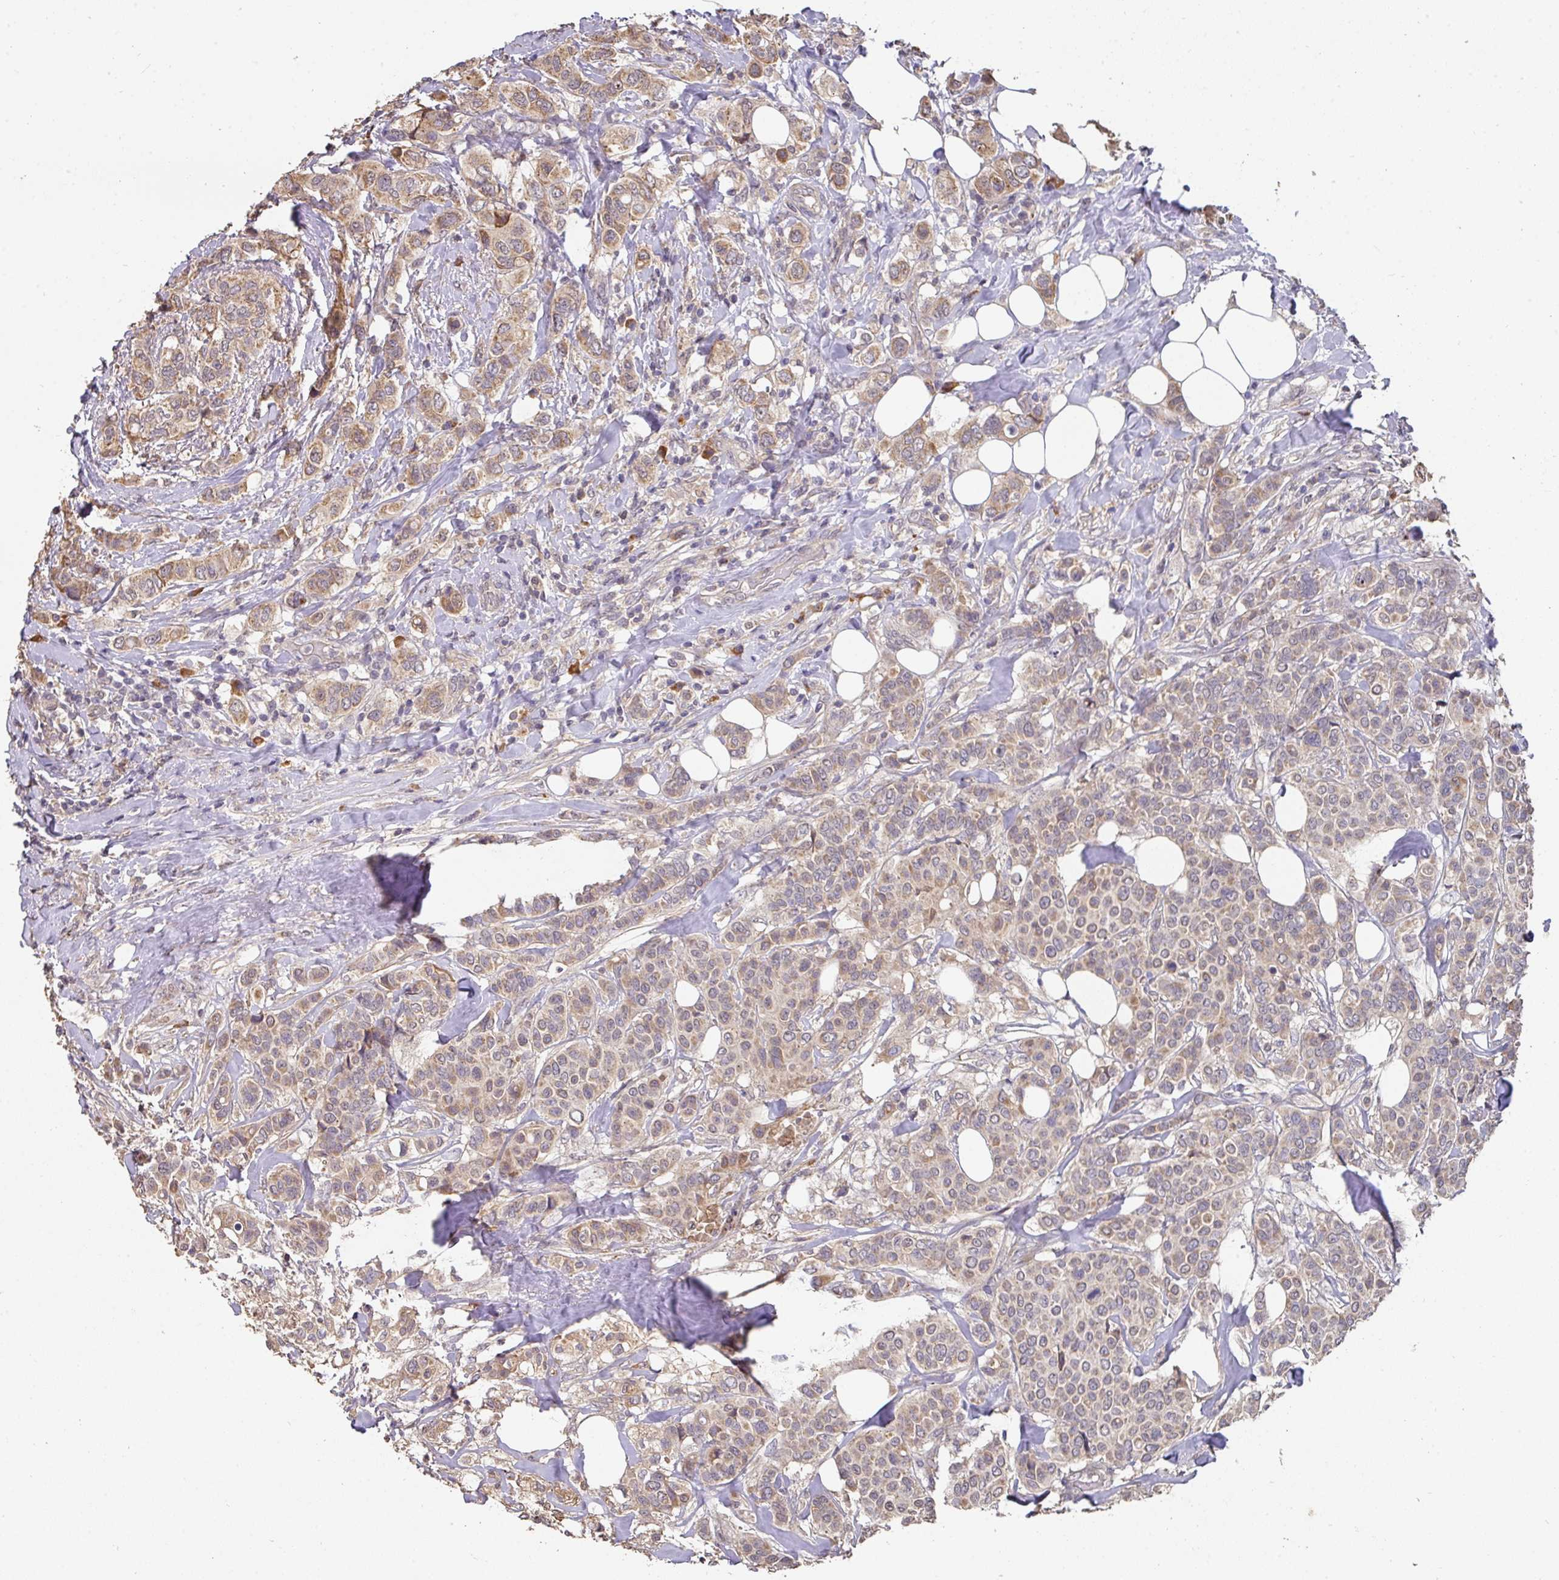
{"staining": {"intensity": "moderate", "quantity": ">75%", "location": "cytoplasmic/membranous"}, "tissue": "breast cancer", "cell_type": "Tumor cells", "image_type": "cancer", "snomed": [{"axis": "morphology", "description": "Lobular carcinoma"}, {"axis": "topography", "description": "Breast"}], "caption": "The micrograph reveals a brown stain indicating the presence of a protein in the cytoplasmic/membranous of tumor cells in lobular carcinoma (breast).", "gene": "ACVR2B", "patient": {"sex": "female", "age": 51}}